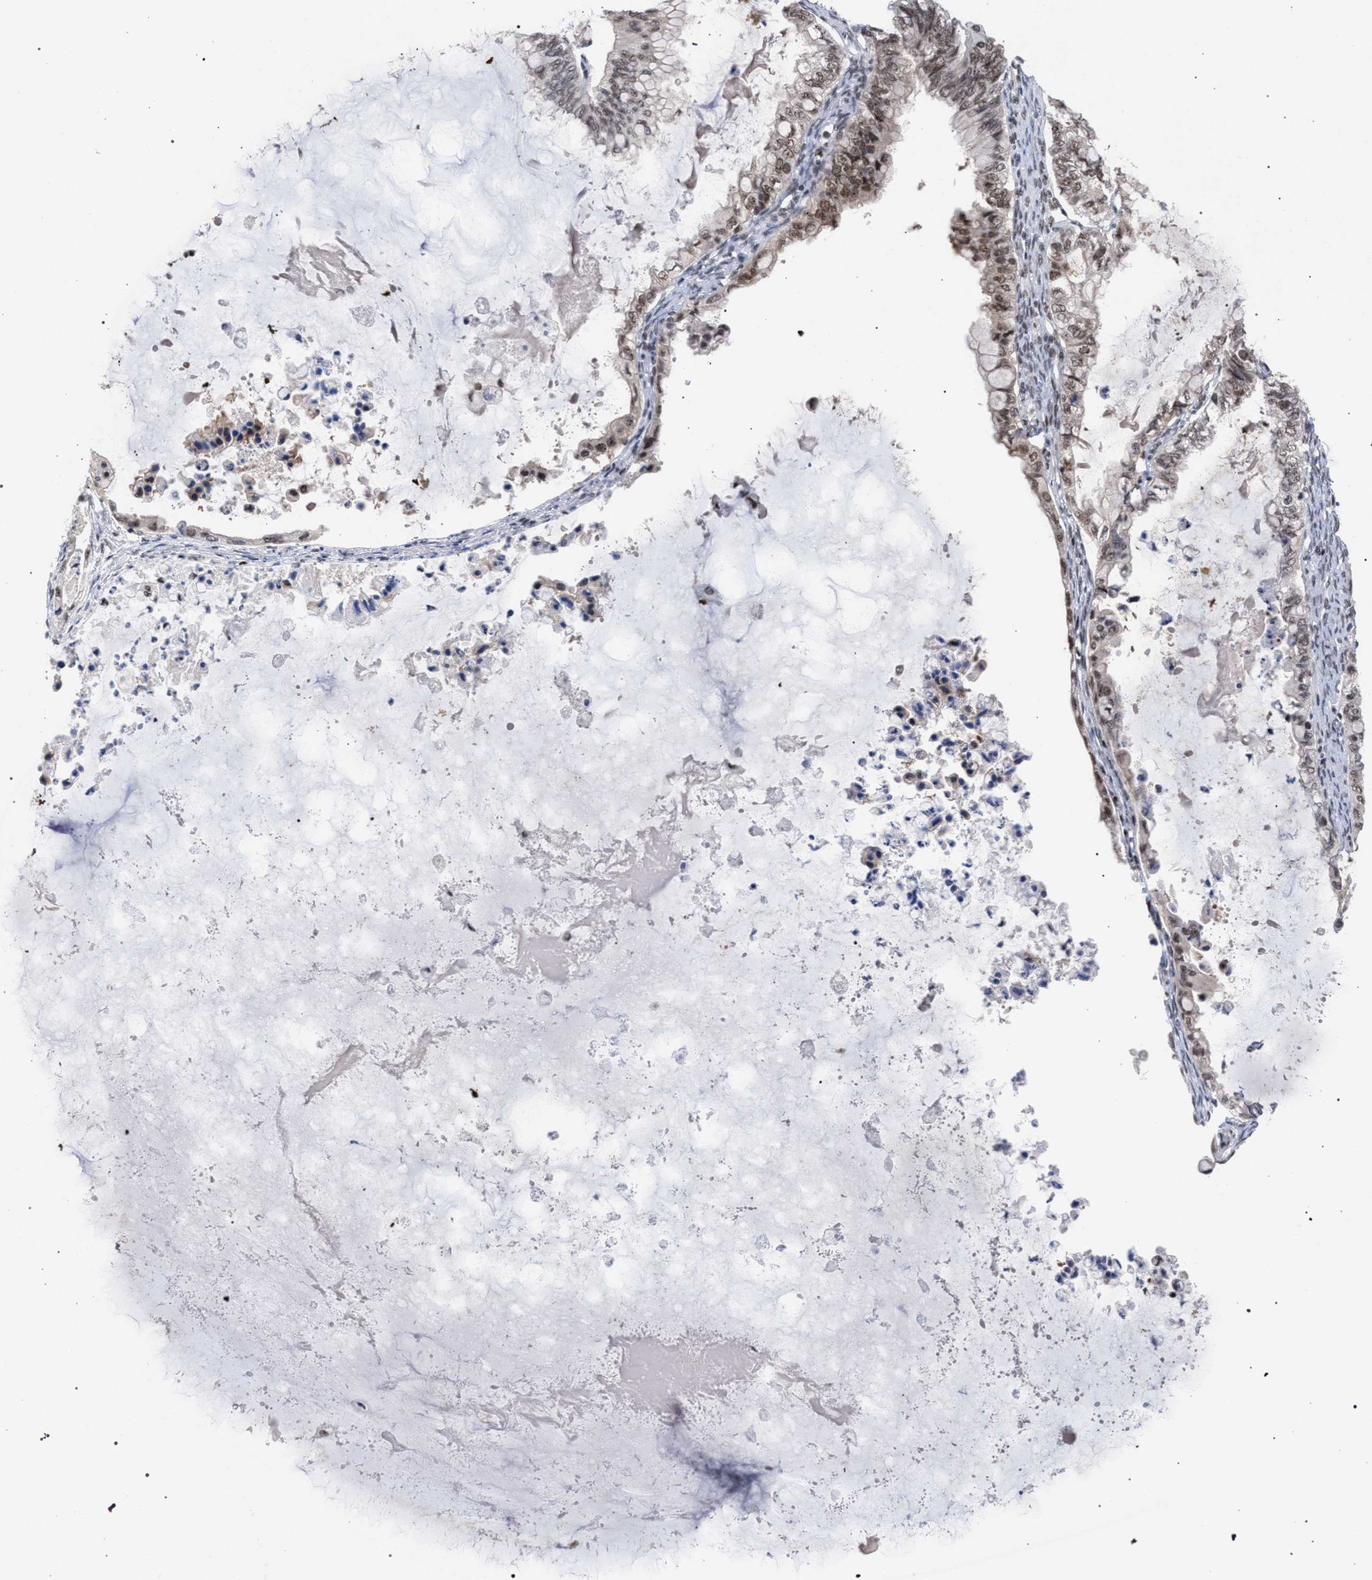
{"staining": {"intensity": "moderate", "quantity": ">75%", "location": "nuclear"}, "tissue": "ovarian cancer", "cell_type": "Tumor cells", "image_type": "cancer", "snomed": [{"axis": "morphology", "description": "Cystadenocarcinoma, mucinous, NOS"}, {"axis": "topography", "description": "Ovary"}], "caption": "Human ovarian cancer (mucinous cystadenocarcinoma) stained with a brown dye displays moderate nuclear positive expression in approximately >75% of tumor cells.", "gene": "SCAF4", "patient": {"sex": "female", "age": 80}}